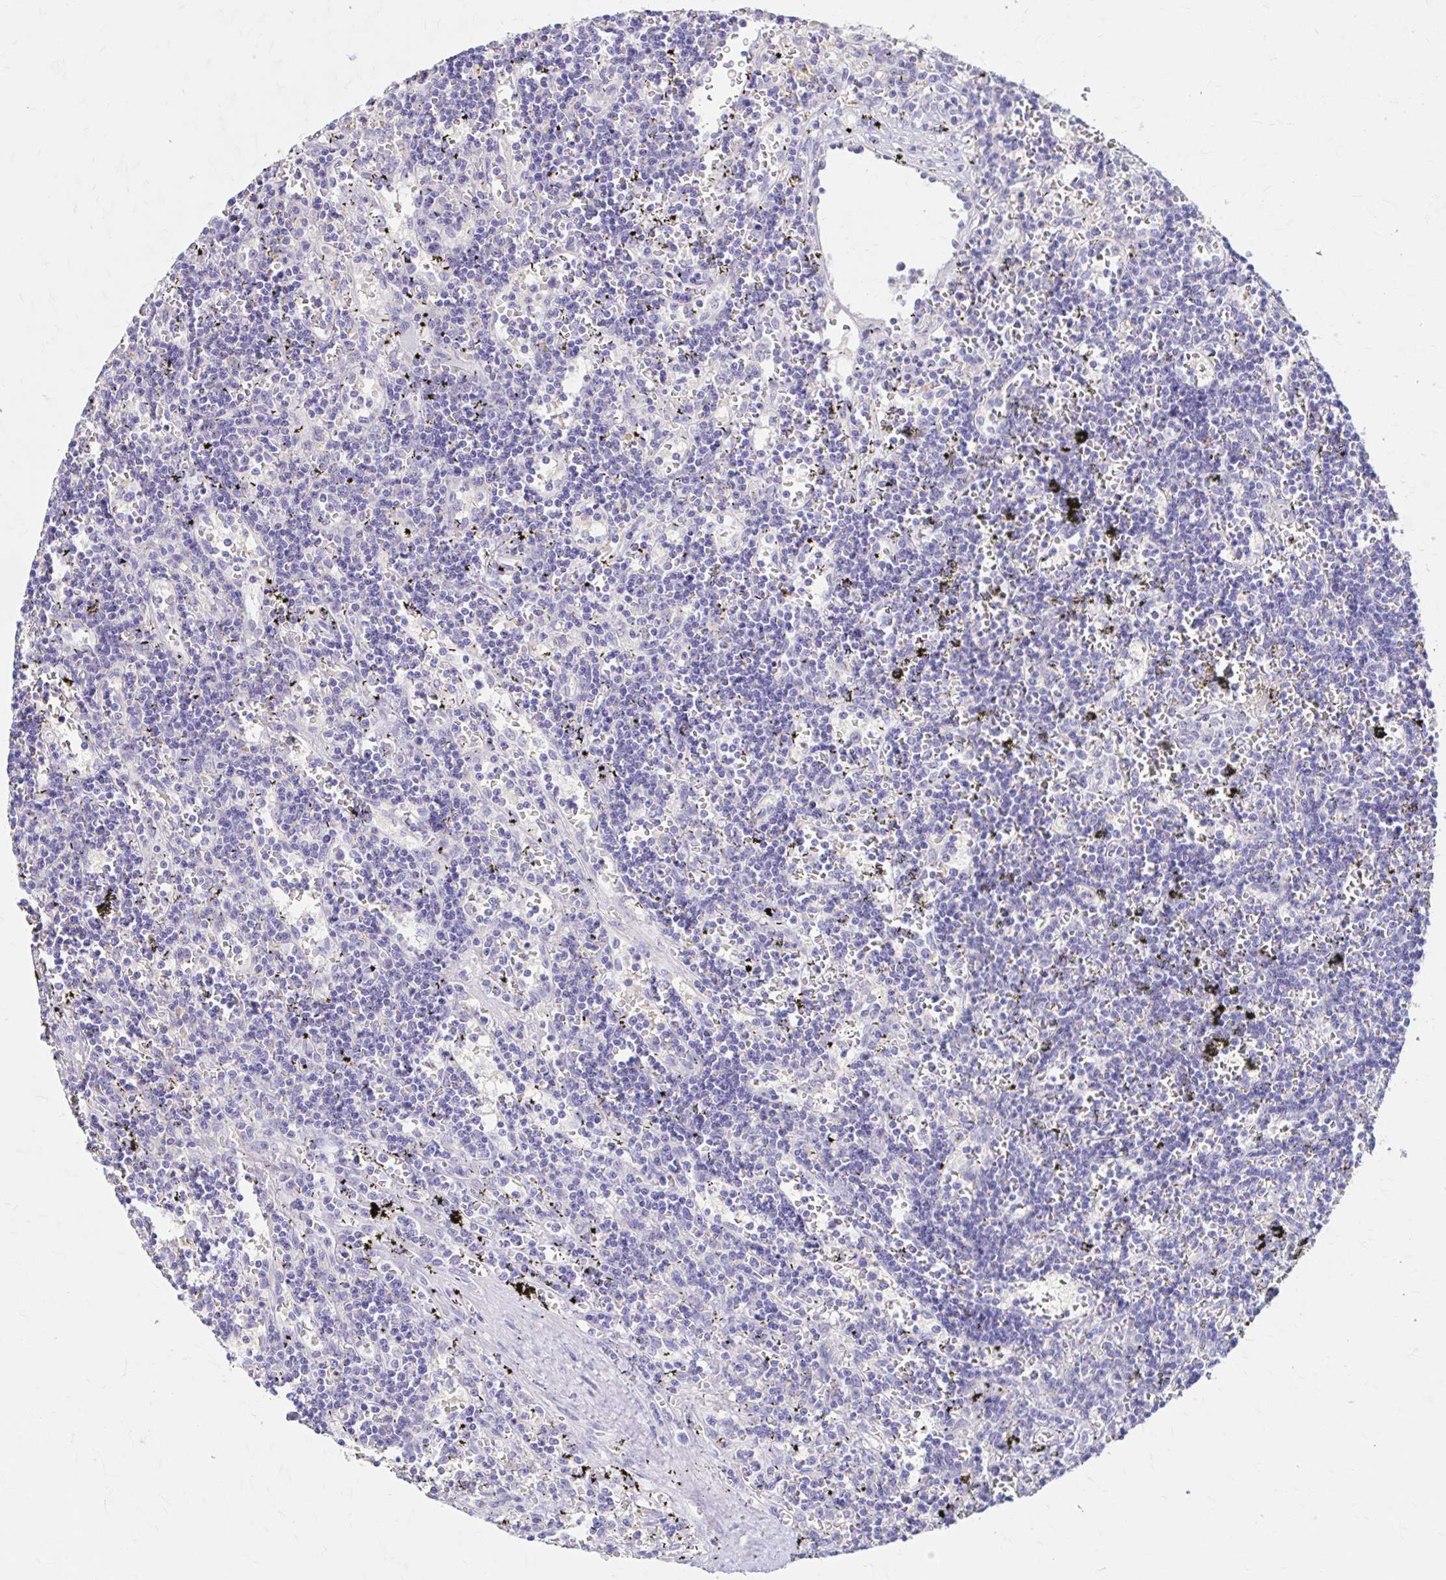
{"staining": {"intensity": "negative", "quantity": "none", "location": "none"}, "tissue": "lymphoma", "cell_type": "Tumor cells", "image_type": "cancer", "snomed": [{"axis": "morphology", "description": "Malignant lymphoma, non-Hodgkin's type, Low grade"}, {"axis": "topography", "description": "Spleen"}], "caption": "Immunohistochemical staining of human lymphoma exhibits no significant expression in tumor cells.", "gene": "AZGP1", "patient": {"sex": "male", "age": 60}}